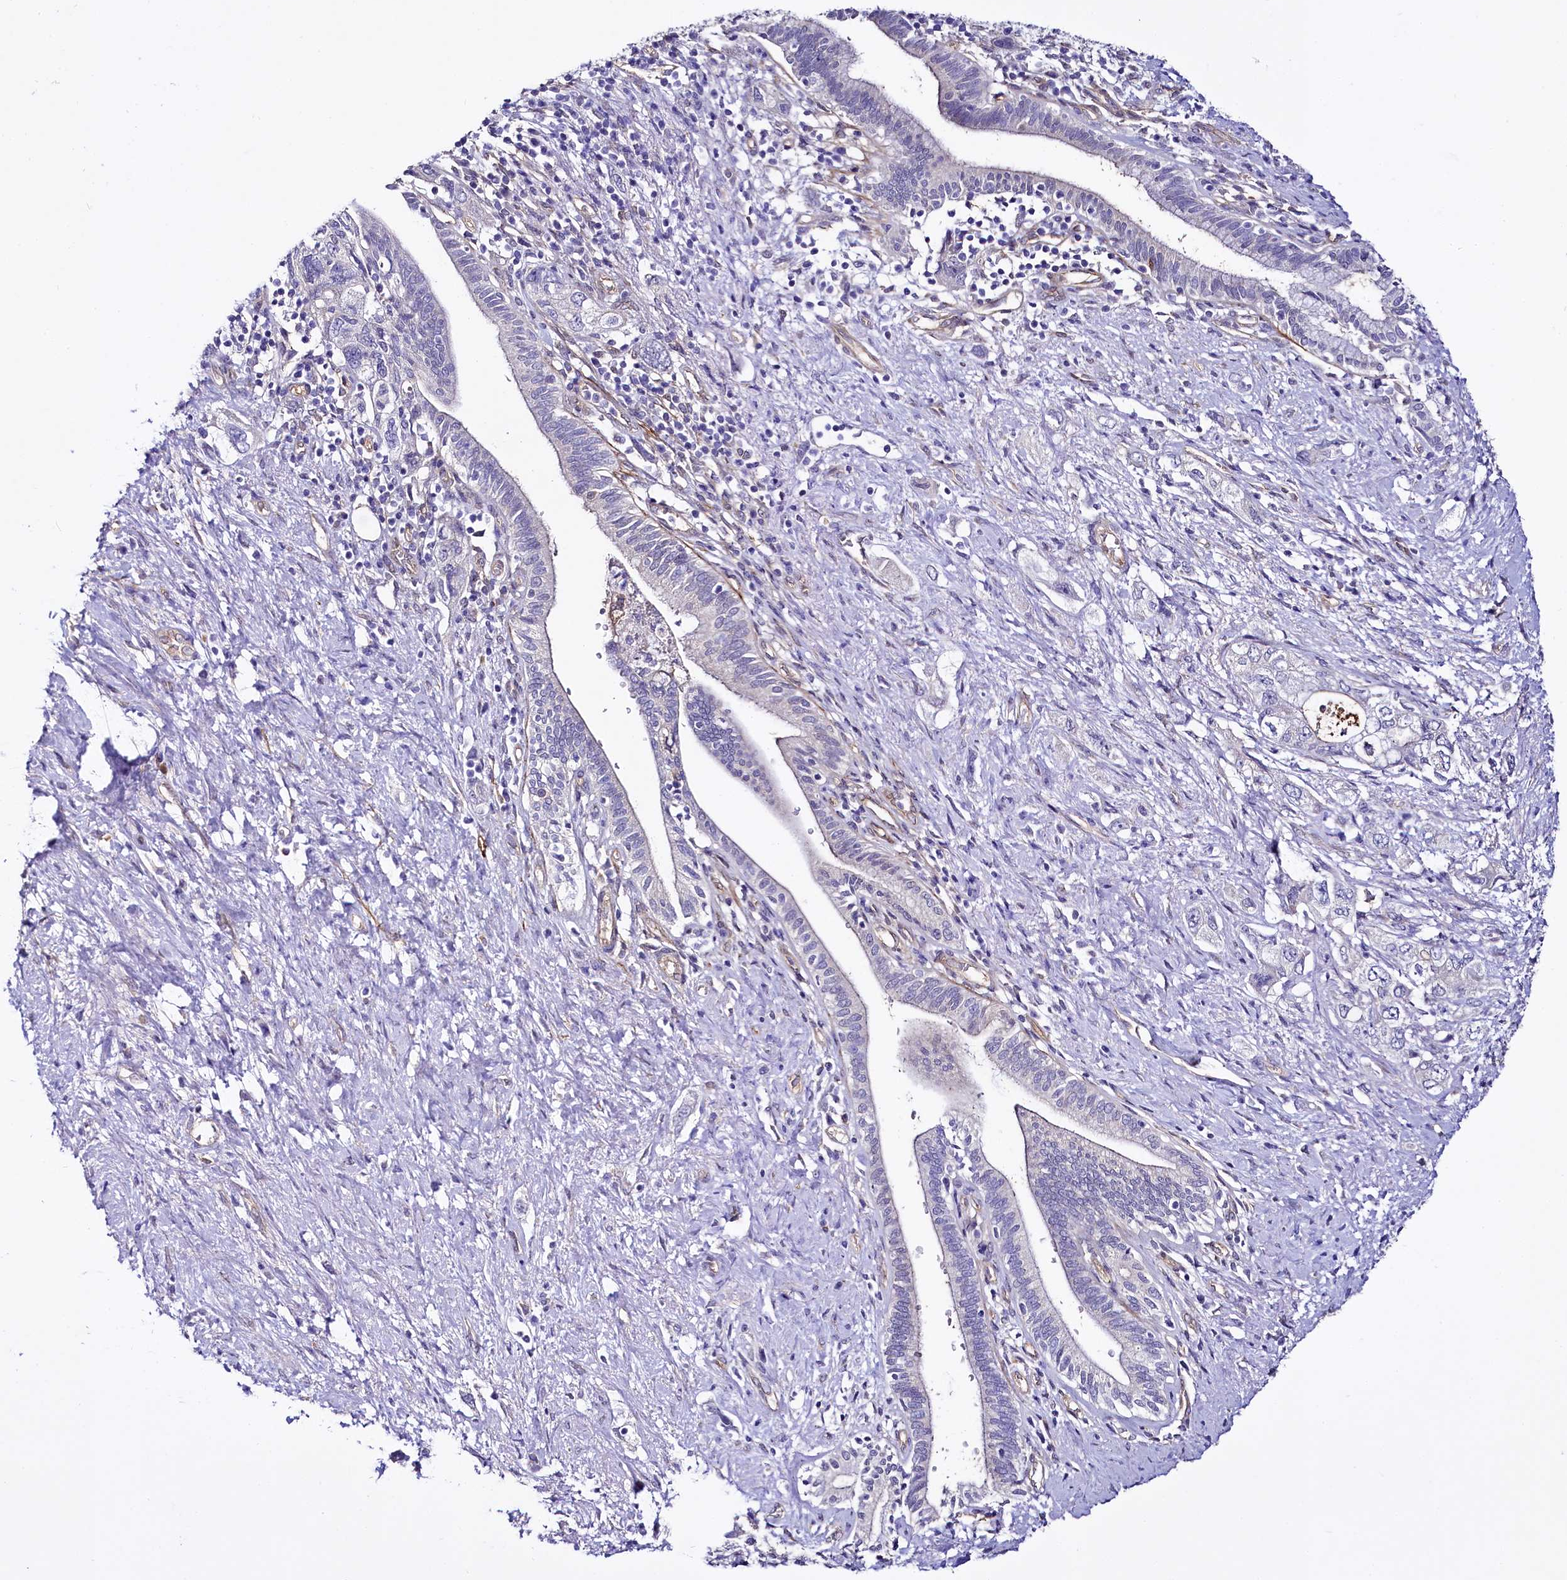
{"staining": {"intensity": "negative", "quantity": "none", "location": "none"}, "tissue": "pancreatic cancer", "cell_type": "Tumor cells", "image_type": "cancer", "snomed": [{"axis": "morphology", "description": "Adenocarcinoma, NOS"}, {"axis": "topography", "description": "Pancreas"}], "caption": "Immunohistochemical staining of human pancreatic cancer reveals no significant positivity in tumor cells. (DAB (3,3'-diaminobenzidine) immunohistochemistry (IHC) with hematoxylin counter stain).", "gene": "STXBP1", "patient": {"sex": "female", "age": 73}}